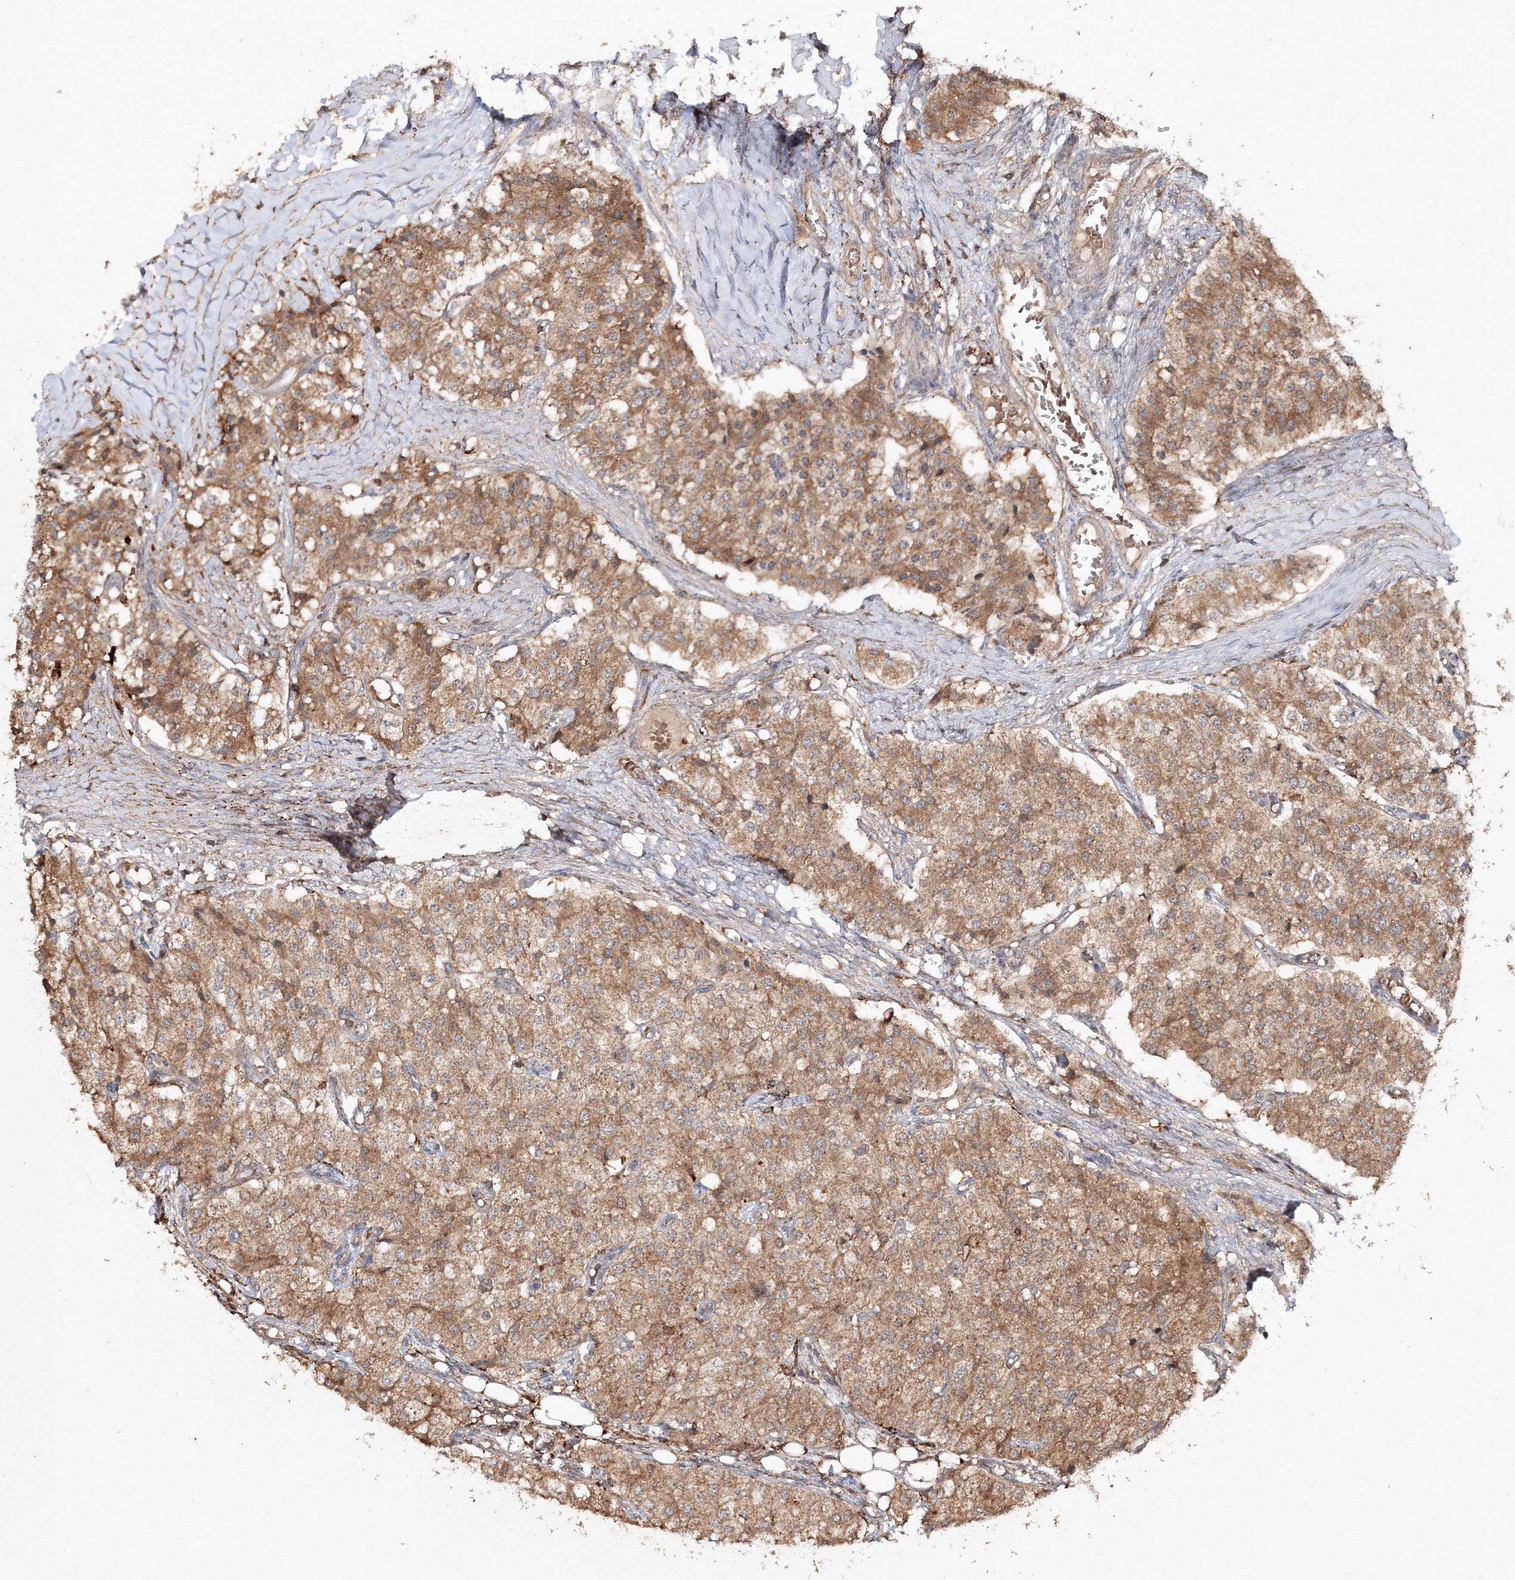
{"staining": {"intensity": "moderate", "quantity": ">75%", "location": "cytoplasmic/membranous"}, "tissue": "carcinoid", "cell_type": "Tumor cells", "image_type": "cancer", "snomed": [{"axis": "morphology", "description": "Carcinoid, malignant, NOS"}, {"axis": "topography", "description": "Colon"}], "caption": "A photomicrograph of carcinoid (malignant) stained for a protein exhibits moderate cytoplasmic/membranous brown staining in tumor cells. Nuclei are stained in blue.", "gene": "DDO", "patient": {"sex": "female", "age": 52}}